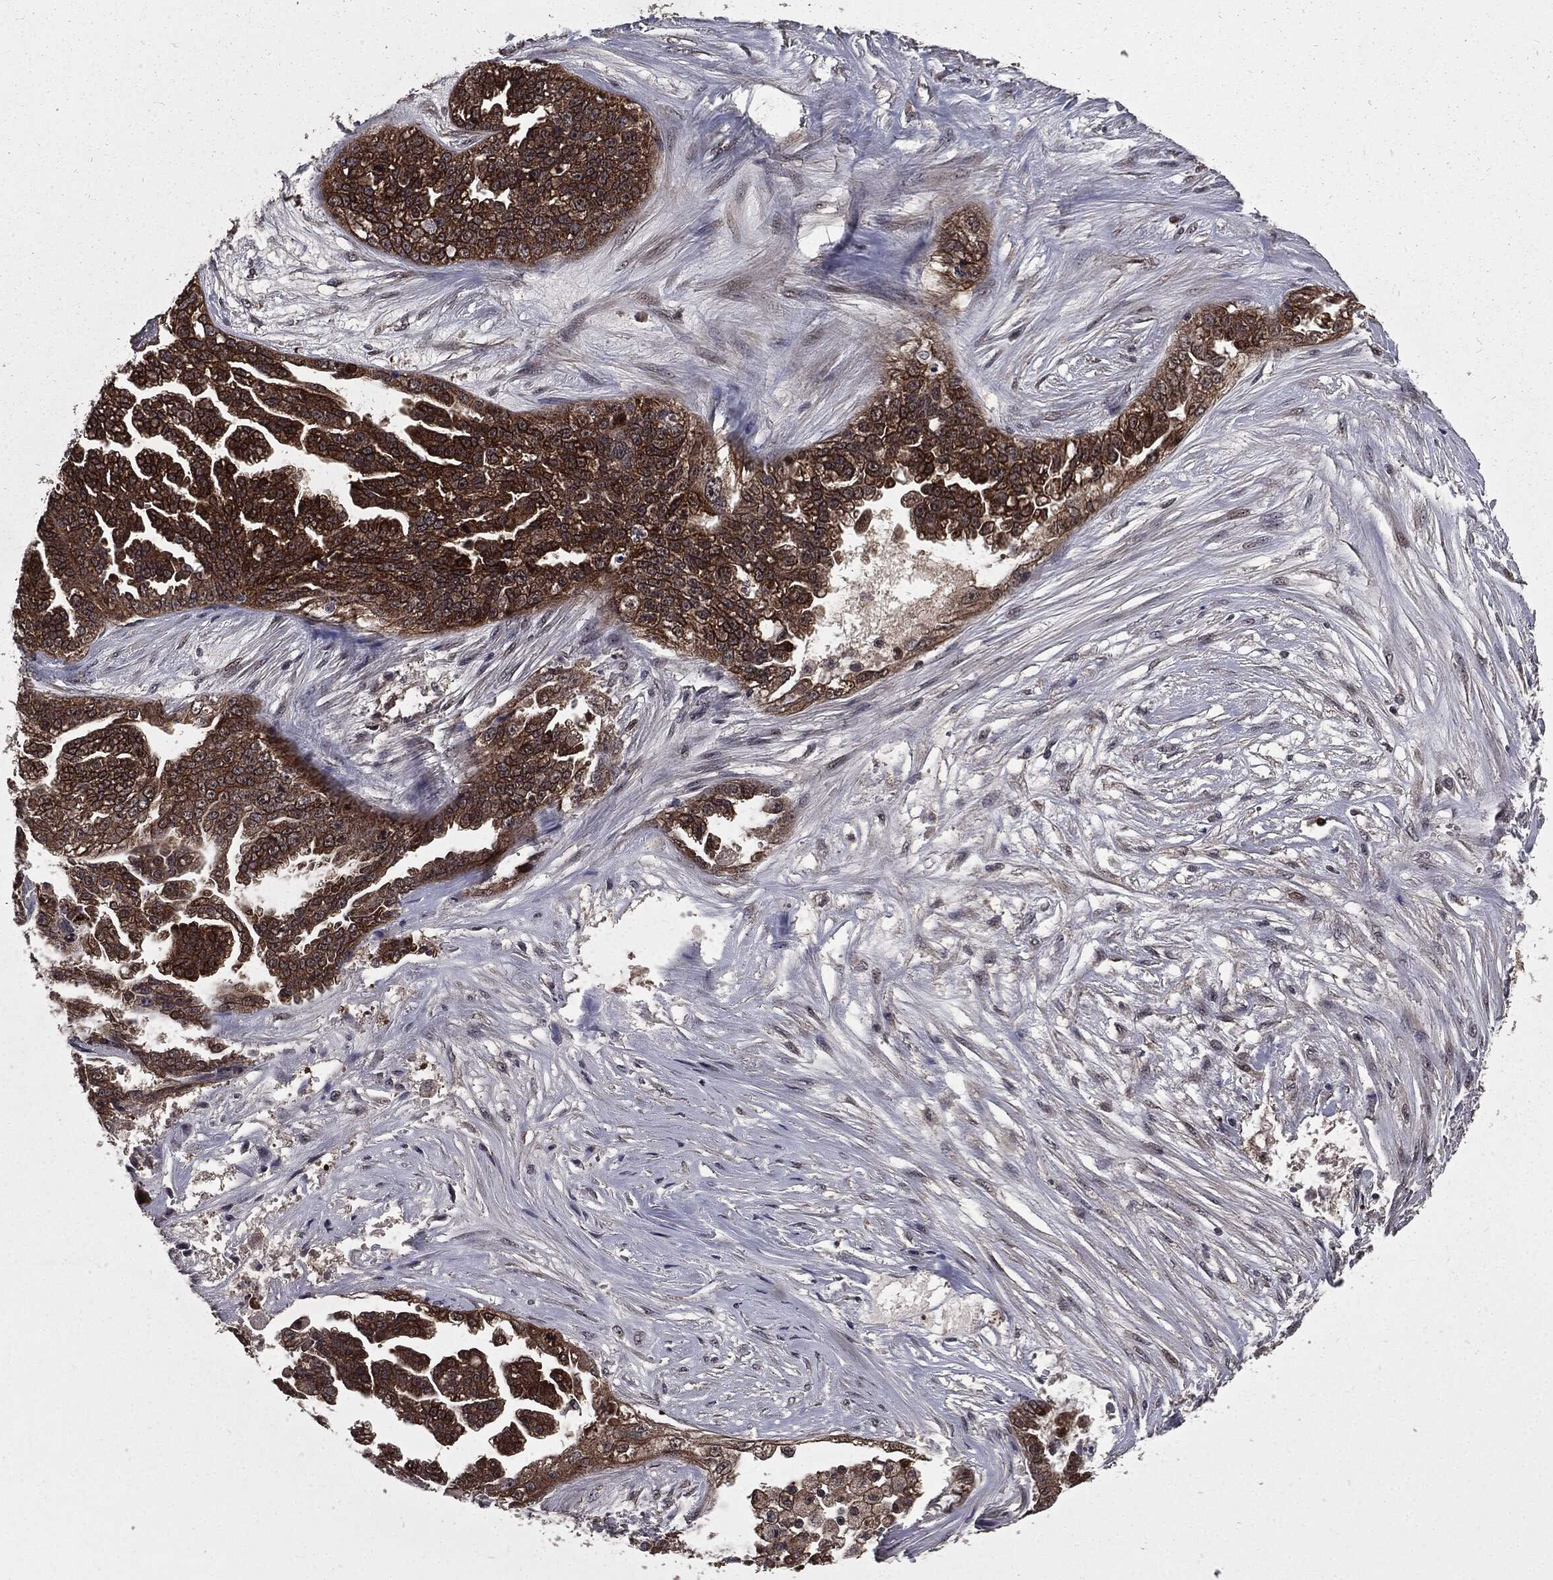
{"staining": {"intensity": "moderate", "quantity": "25%-75%", "location": "cytoplasmic/membranous"}, "tissue": "ovarian cancer", "cell_type": "Tumor cells", "image_type": "cancer", "snomed": [{"axis": "morphology", "description": "Cystadenocarcinoma, serous, NOS"}, {"axis": "topography", "description": "Ovary"}], "caption": "Immunohistochemistry (IHC) (DAB) staining of ovarian cancer (serous cystadenocarcinoma) displays moderate cytoplasmic/membranous protein positivity in approximately 25%-75% of tumor cells. (DAB IHC, brown staining for protein, blue staining for nuclei).", "gene": "PTPA", "patient": {"sex": "female", "age": 58}}